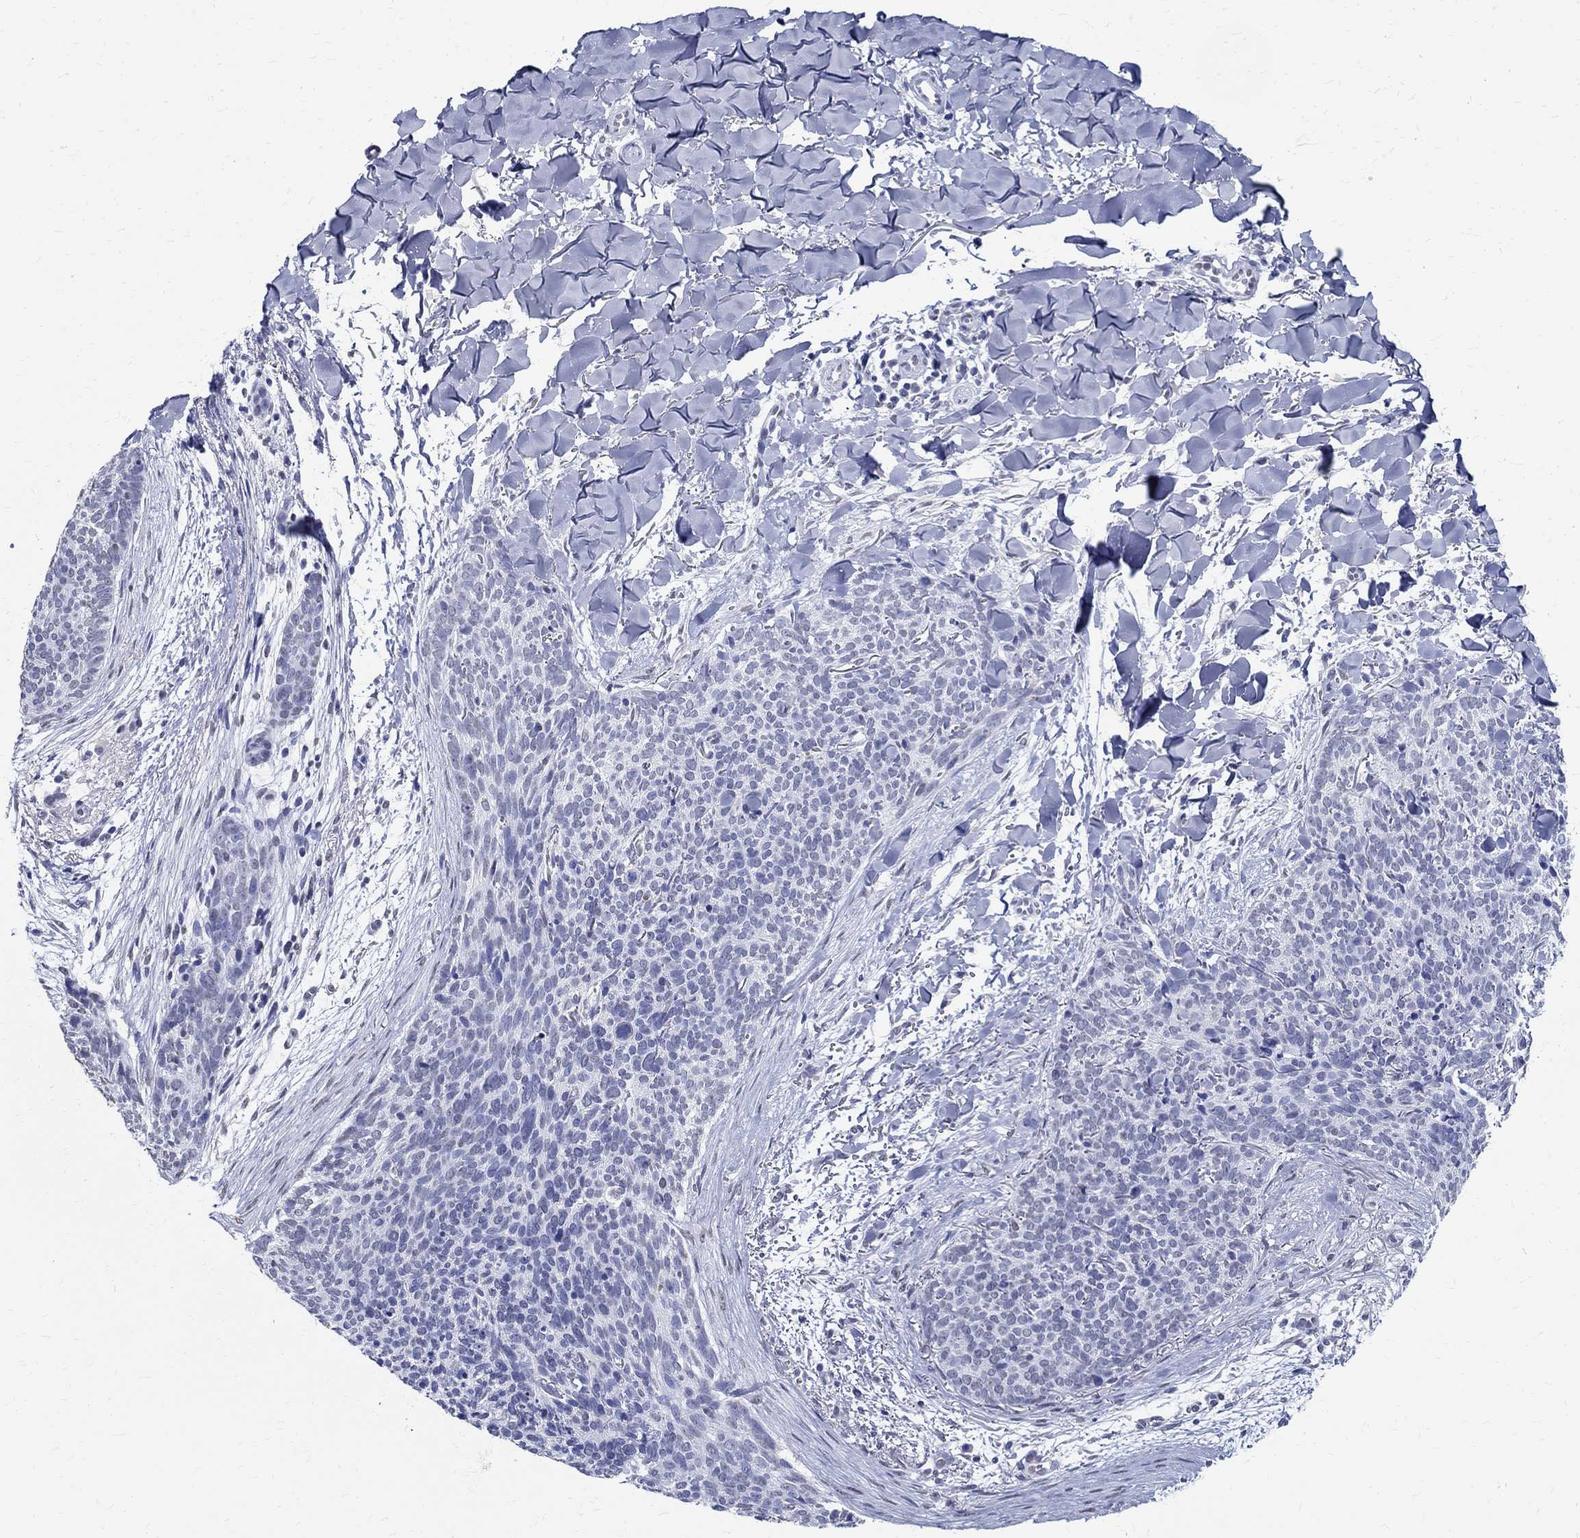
{"staining": {"intensity": "negative", "quantity": "none", "location": "none"}, "tissue": "skin cancer", "cell_type": "Tumor cells", "image_type": "cancer", "snomed": [{"axis": "morphology", "description": "Basal cell carcinoma"}, {"axis": "topography", "description": "Skin"}], "caption": "The photomicrograph displays no staining of tumor cells in skin basal cell carcinoma.", "gene": "TSPAN16", "patient": {"sex": "male", "age": 64}}